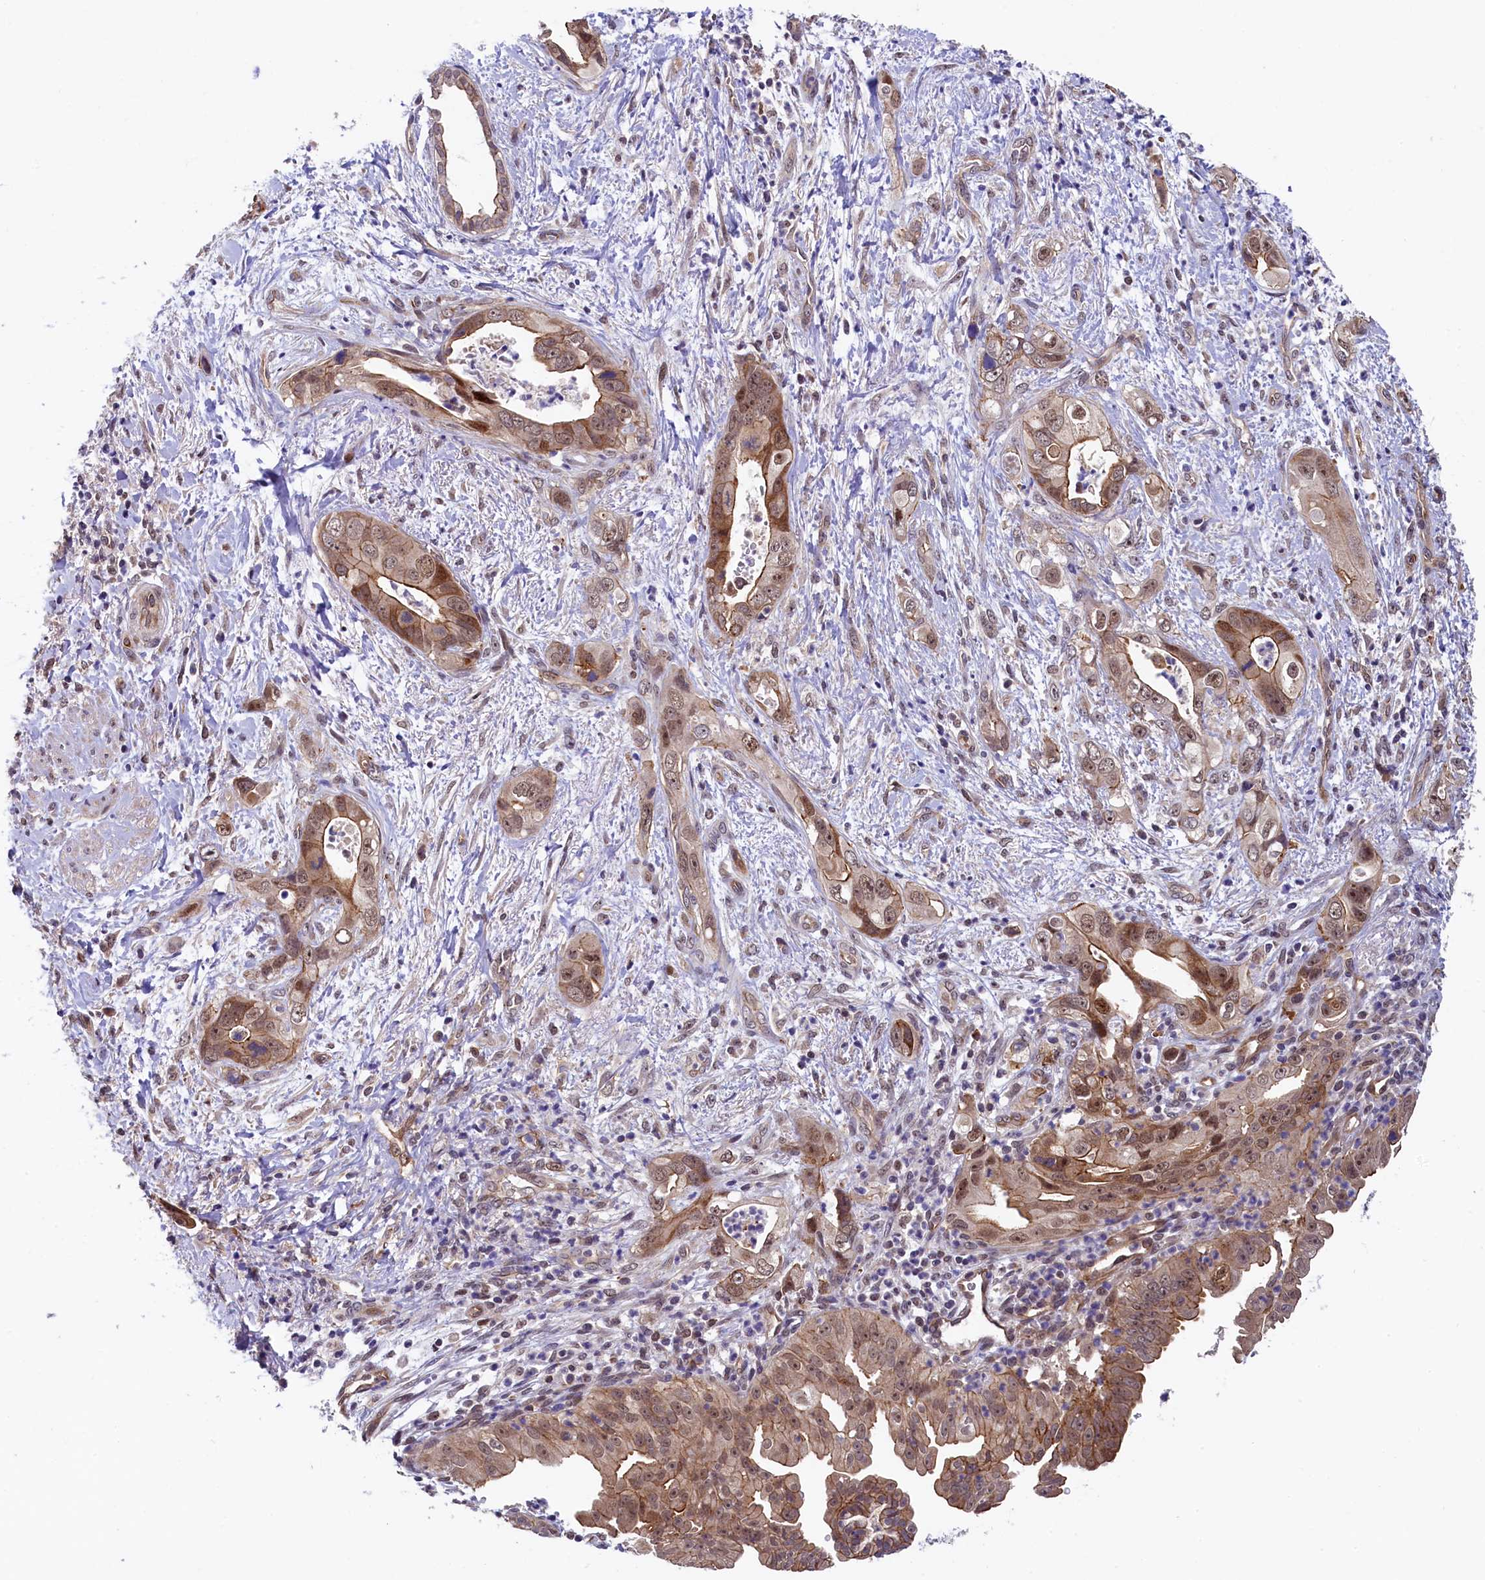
{"staining": {"intensity": "moderate", "quantity": ">75%", "location": "cytoplasmic/membranous,nuclear"}, "tissue": "pancreatic cancer", "cell_type": "Tumor cells", "image_type": "cancer", "snomed": [{"axis": "morphology", "description": "Adenocarcinoma, NOS"}, {"axis": "topography", "description": "Pancreas"}], "caption": "Protein analysis of pancreatic cancer tissue shows moderate cytoplasmic/membranous and nuclear staining in about >75% of tumor cells.", "gene": "ARL14EP", "patient": {"sex": "female", "age": 78}}